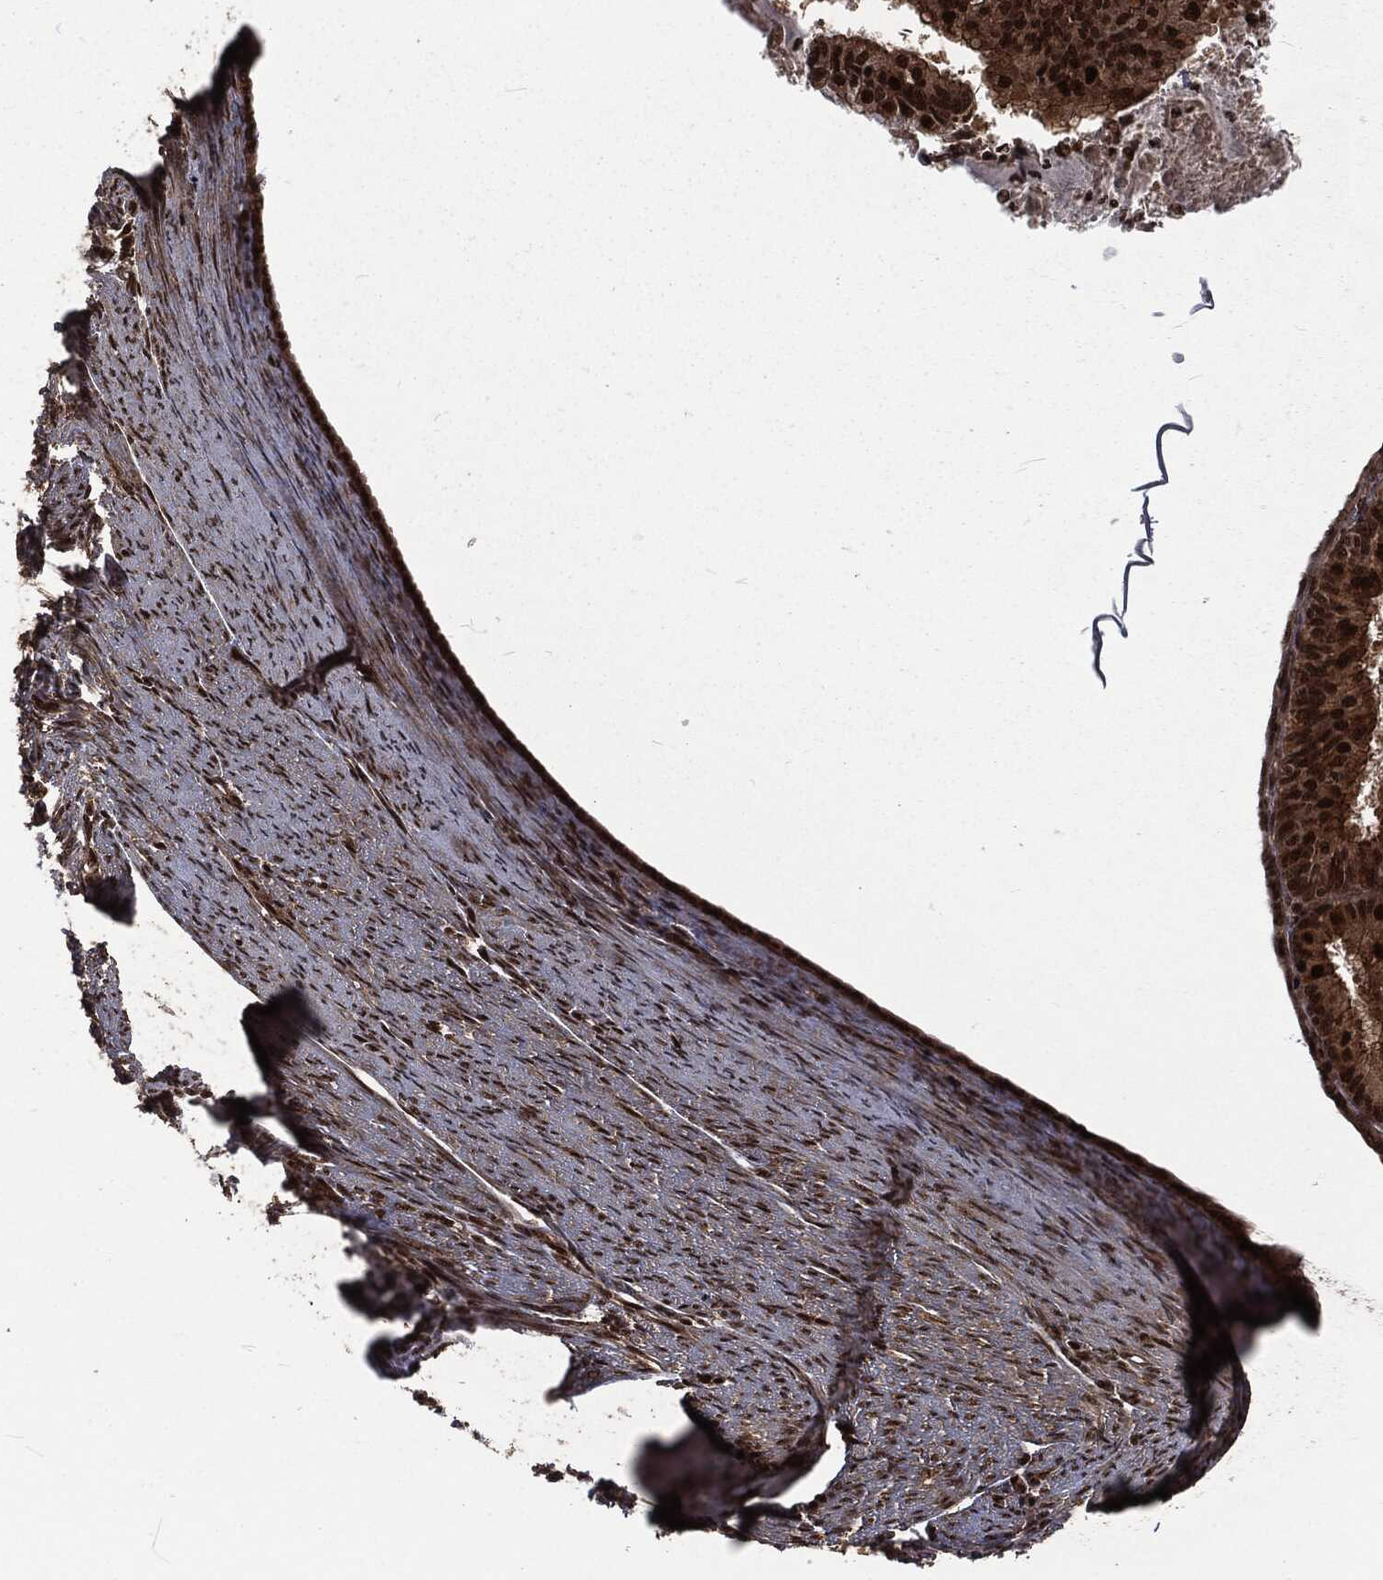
{"staining": {"intensity": "strong", "quantity": "25%-75%", "location": "cytoplasmic/membranous,nuclear"}, "tissue": "endometrial cancer", "cell_type": "Tumor cells", "image_type": "cancer", "snomed": [{"axis": "morphology", "description": "Adenocarcinoma, NOS"}, {"axis": "topography", "description": "Endometrium"}], "caption": "A brown stain shows strong cytoplasmic/membranous and nuclear staining of a protein in adenocarcinoma (endometrial) tumor cells.", "gene": "NGRN", "patient": {"sex": "female", "age": 57}}